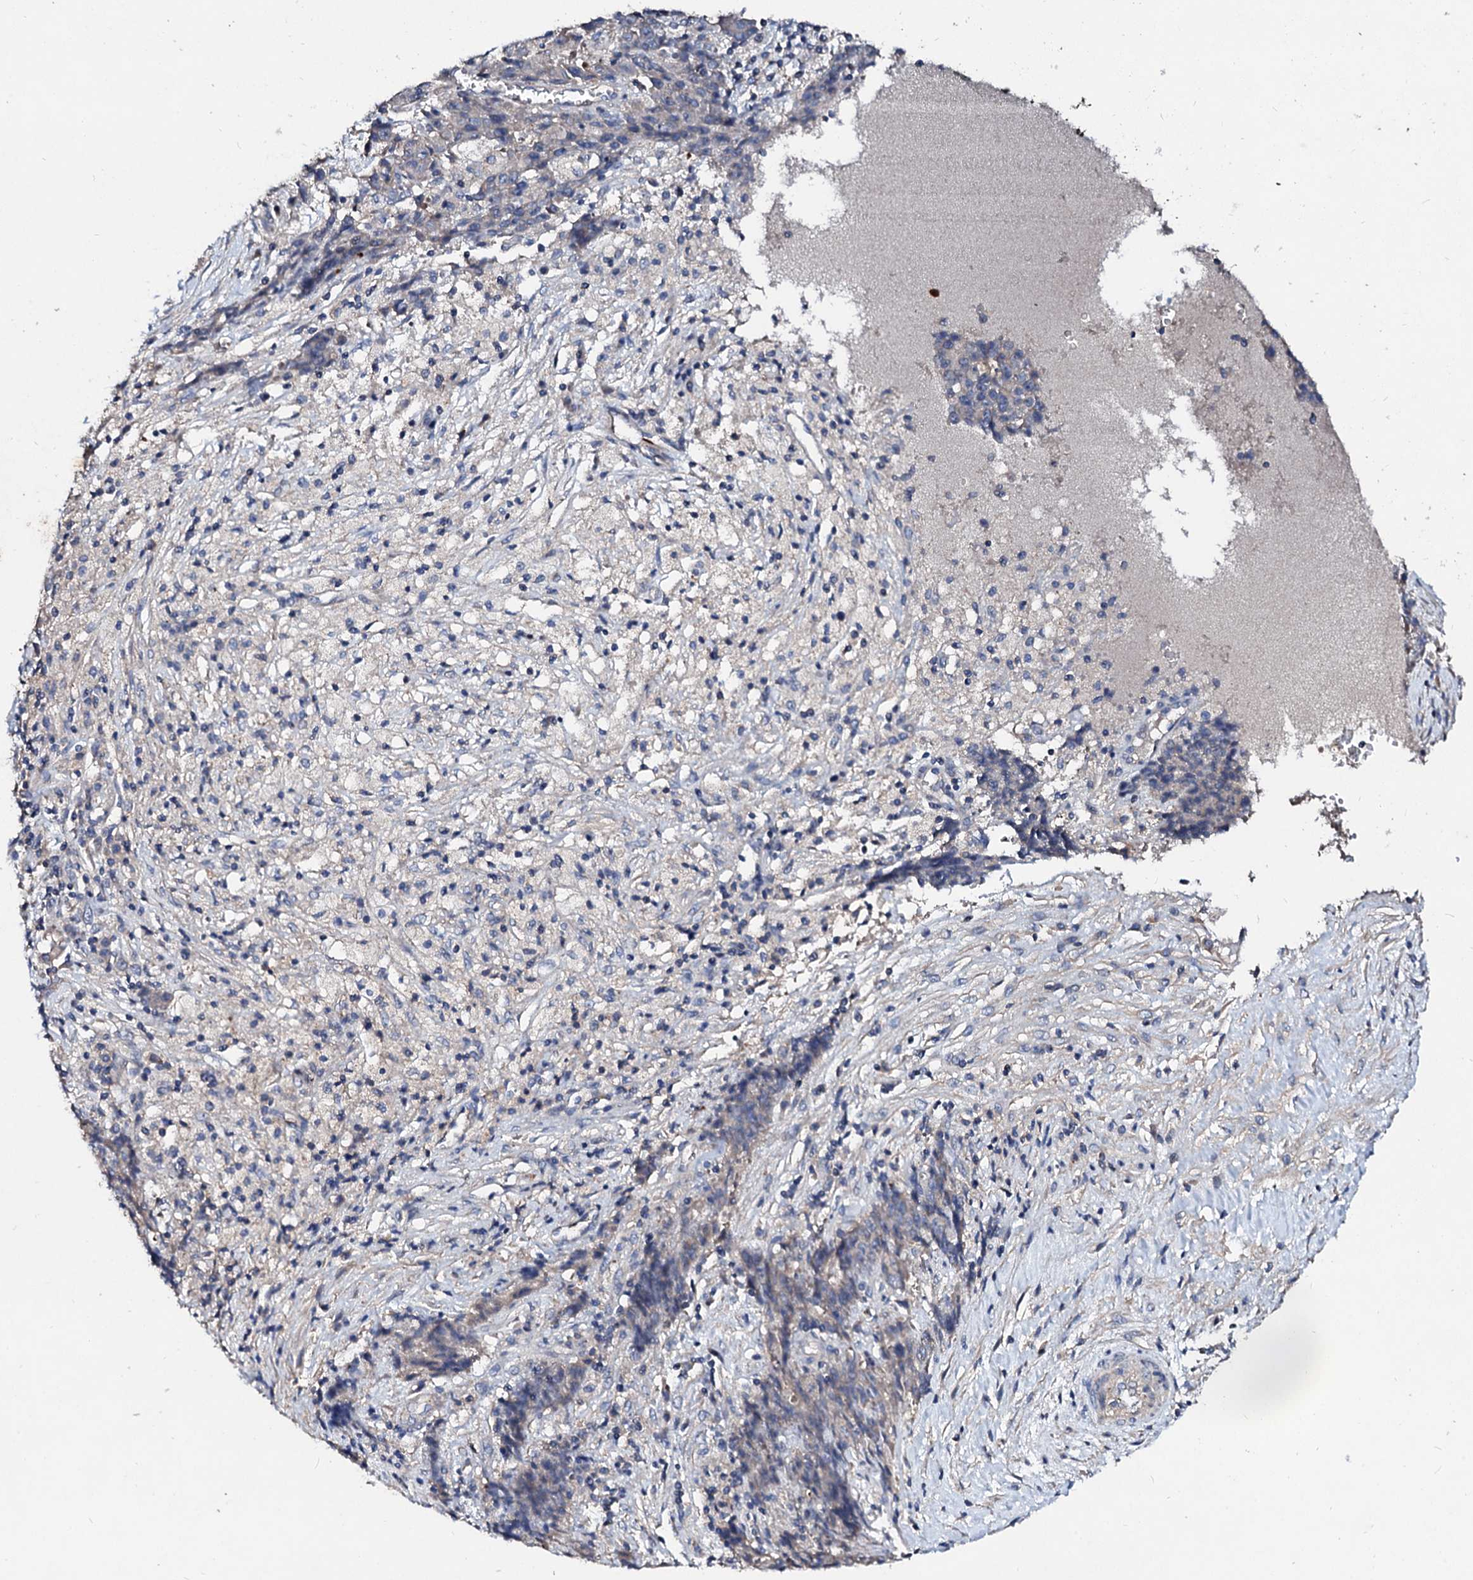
{"staining": {"intensity": "negative", "quantity": "none", "location": "none"}, "tissue": "ovarian cancer", "cell_type": "Tumor cells", "image_type": "cancer", "snomed": [{"axis": "morphology", "description": "Carcinoma, endometroid"}, {"axis": "topography", "description": "Ovary"}], "caption": "Immunohistochemistry (IHC) of endometroid carcinoma (ovarian) demonstrates no positivity in tumor cells. (DAB (3,3'-diaminobenzidine) immunohistochemistry, high magnification).", "gene": "FIBIN", "patient": {"sex": "female", "age": 42}}